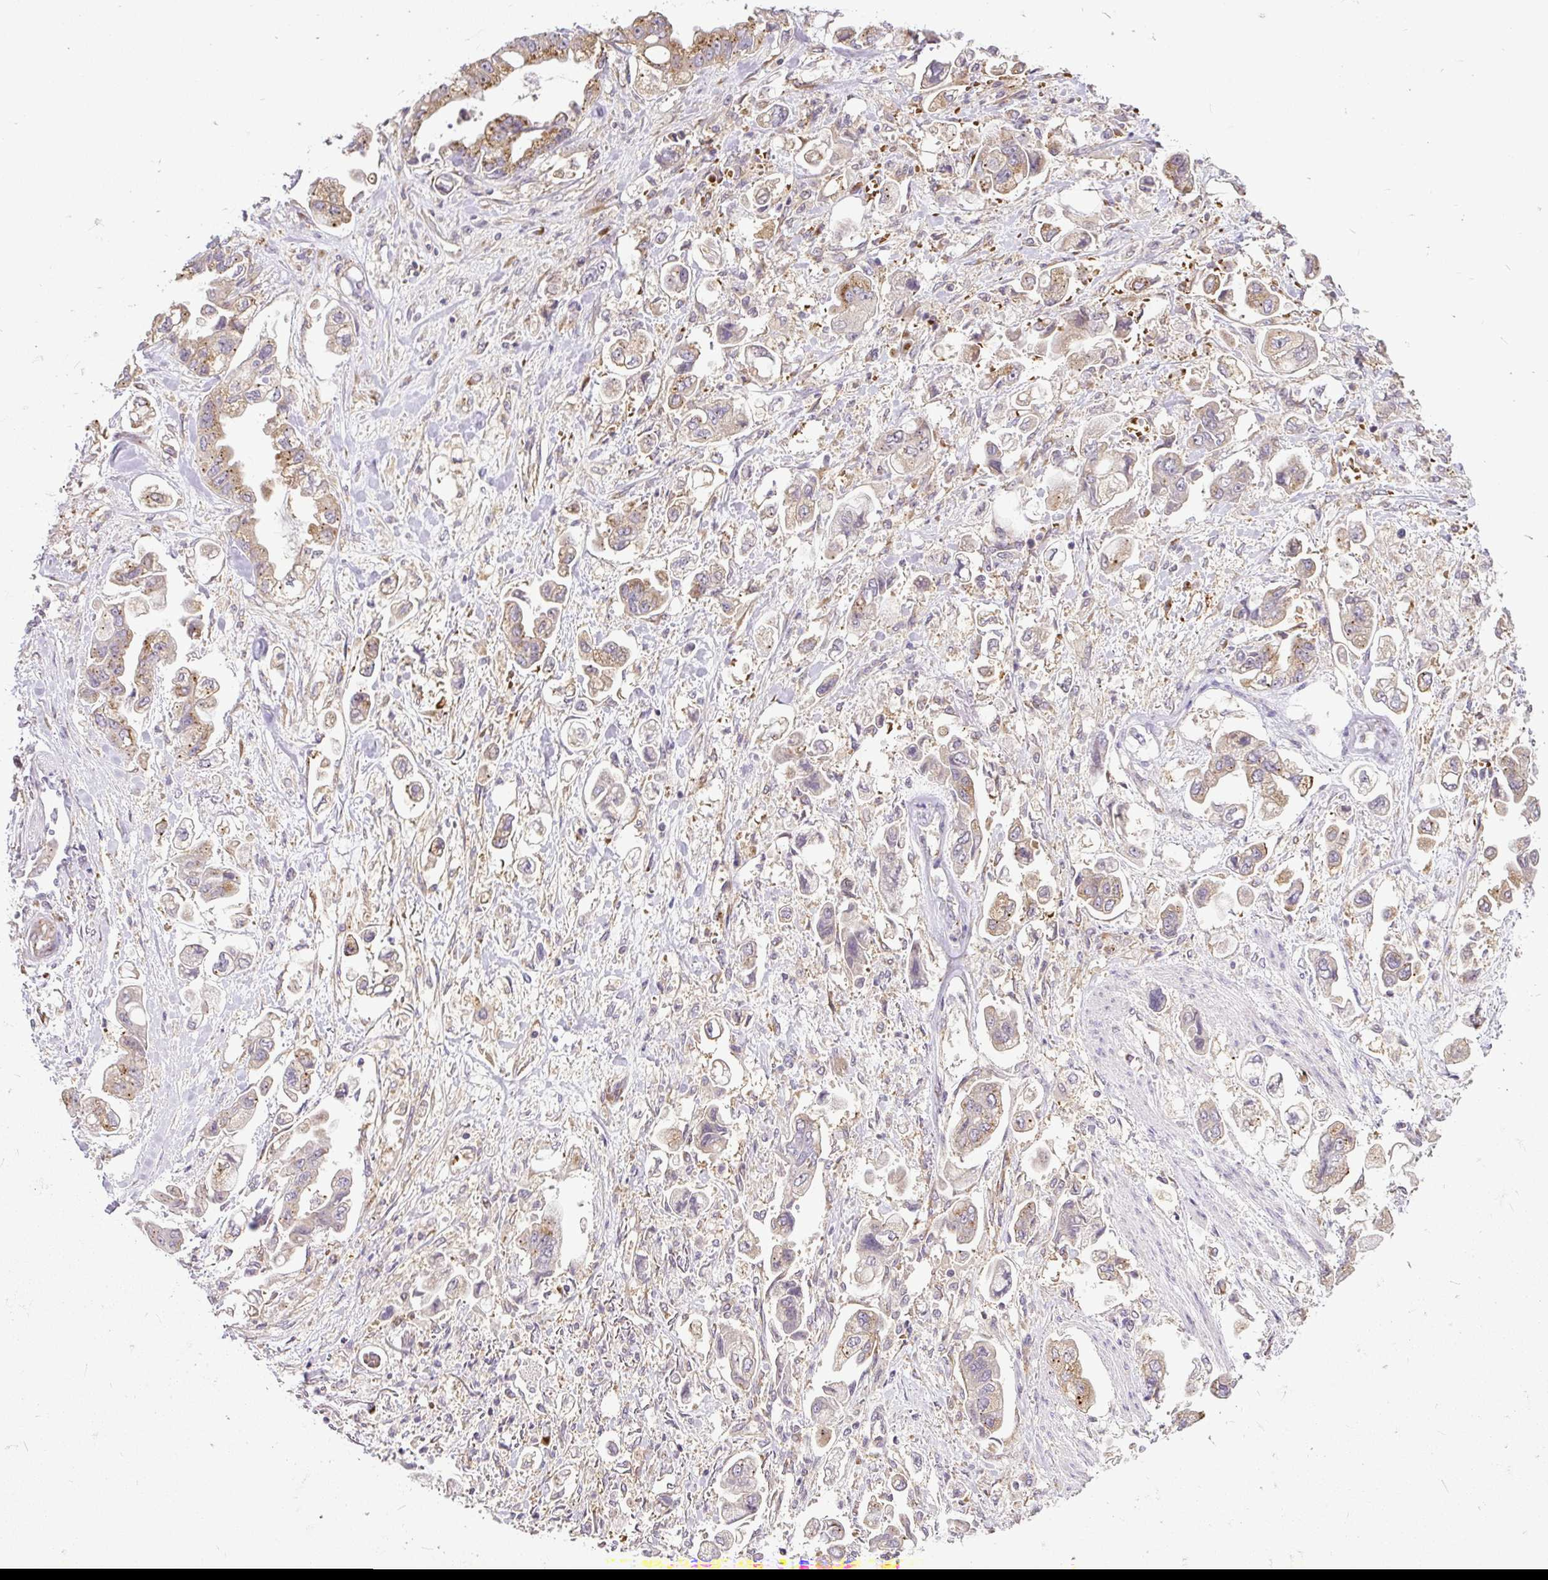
{"staining": {"intensity": "moderate", "quantity": "25%-75%", "location": "cytoplasmic/membranous"}, "tissue": "stomach cancer", "cell_type": "Tumor cells", "image_type": "cancer", "snomed": [{"axis": "morphology", "description": "Adenocarcinoma, NOS"}, {"axis": "topography", "description": "Stomach"}], "caption": "This photomicrograph exhibits IHC staining of human adenocarcinoma (stomach), with medium moderate cytoplasmic/membranous expression in about 25%-75% of tumor cells.", "gene": "SMC4", "patient": {"sex": "male", "age": 62}}